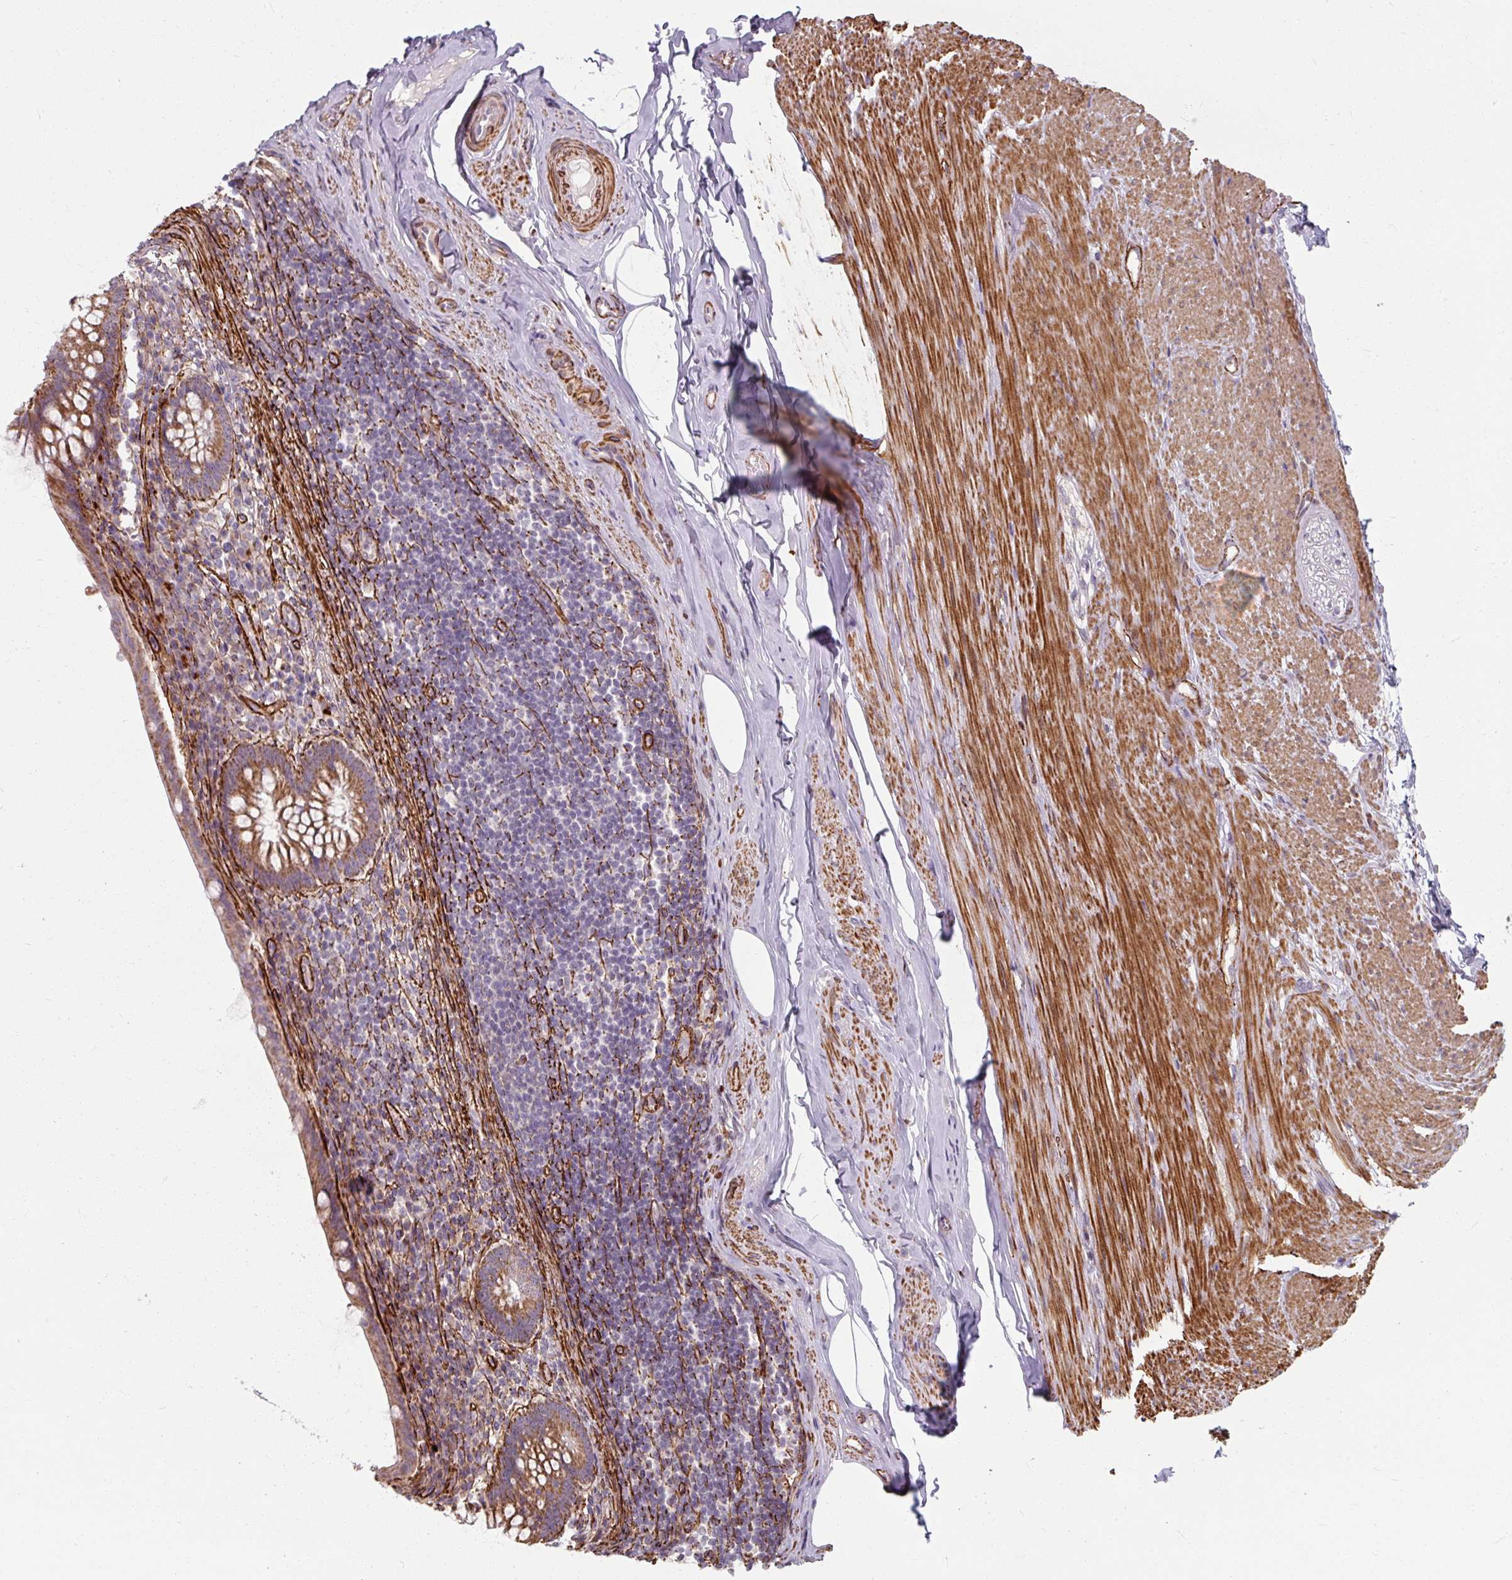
{"staining": {"intensity": "moderate", "quantity": ">75%", "location": "cytoplasmic/membranous"}, "tissue": "appendix", "cell_type": "Glandular cells", "image_type": "normal", "snomed": [{"axis": "morphology", "description": "Normal tissue, NOS"}, {"axis": "topography", "description": "Appendix"}], "caption": "Approximately >75% of glandular cells in normal human appendix show moderate cytoplasmic/membranous protein positivity as visualized by brown immunohistochemical staining.", "gene": "MRPS5", "patient": {"sex": "female", "age": 56}}